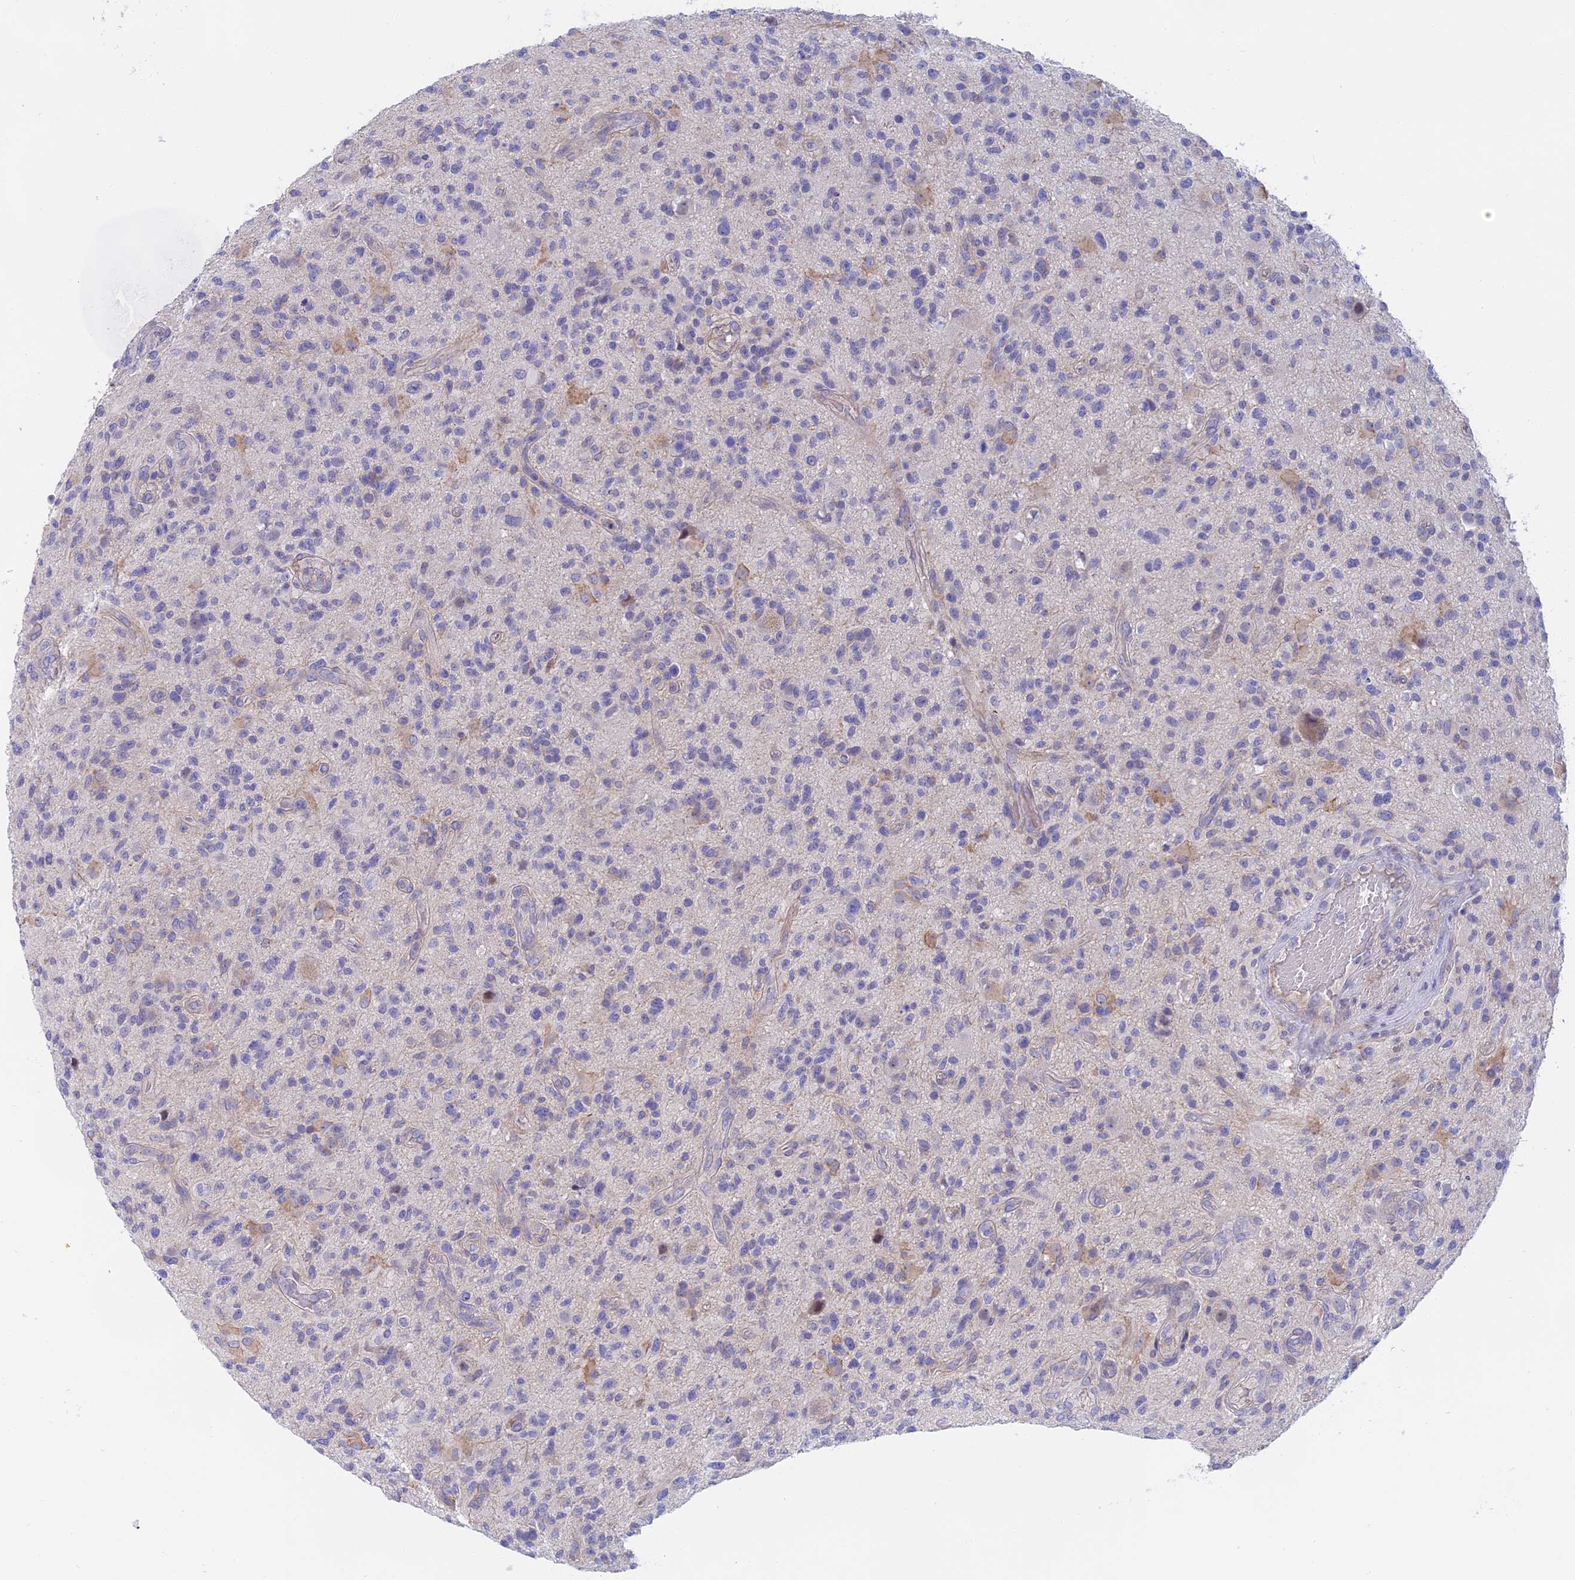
{"staining": {"intensity": "negative", "quantity": "none", "location": "none"}, "tissue": "glioma", "cell_type": "Tumor cells", "image_type": "cancer", "snomed": [{"axis": "morphology", "description": "Glioma, malignant, High grade"}, {"axis": "topography", "description": "Brain"}], "caption": "DAB immunohistochemical staining of glioma displays no significant expression in tumor cells.", "gene": "GLB1L", "patient": {"sex": "male", "age": 47}}